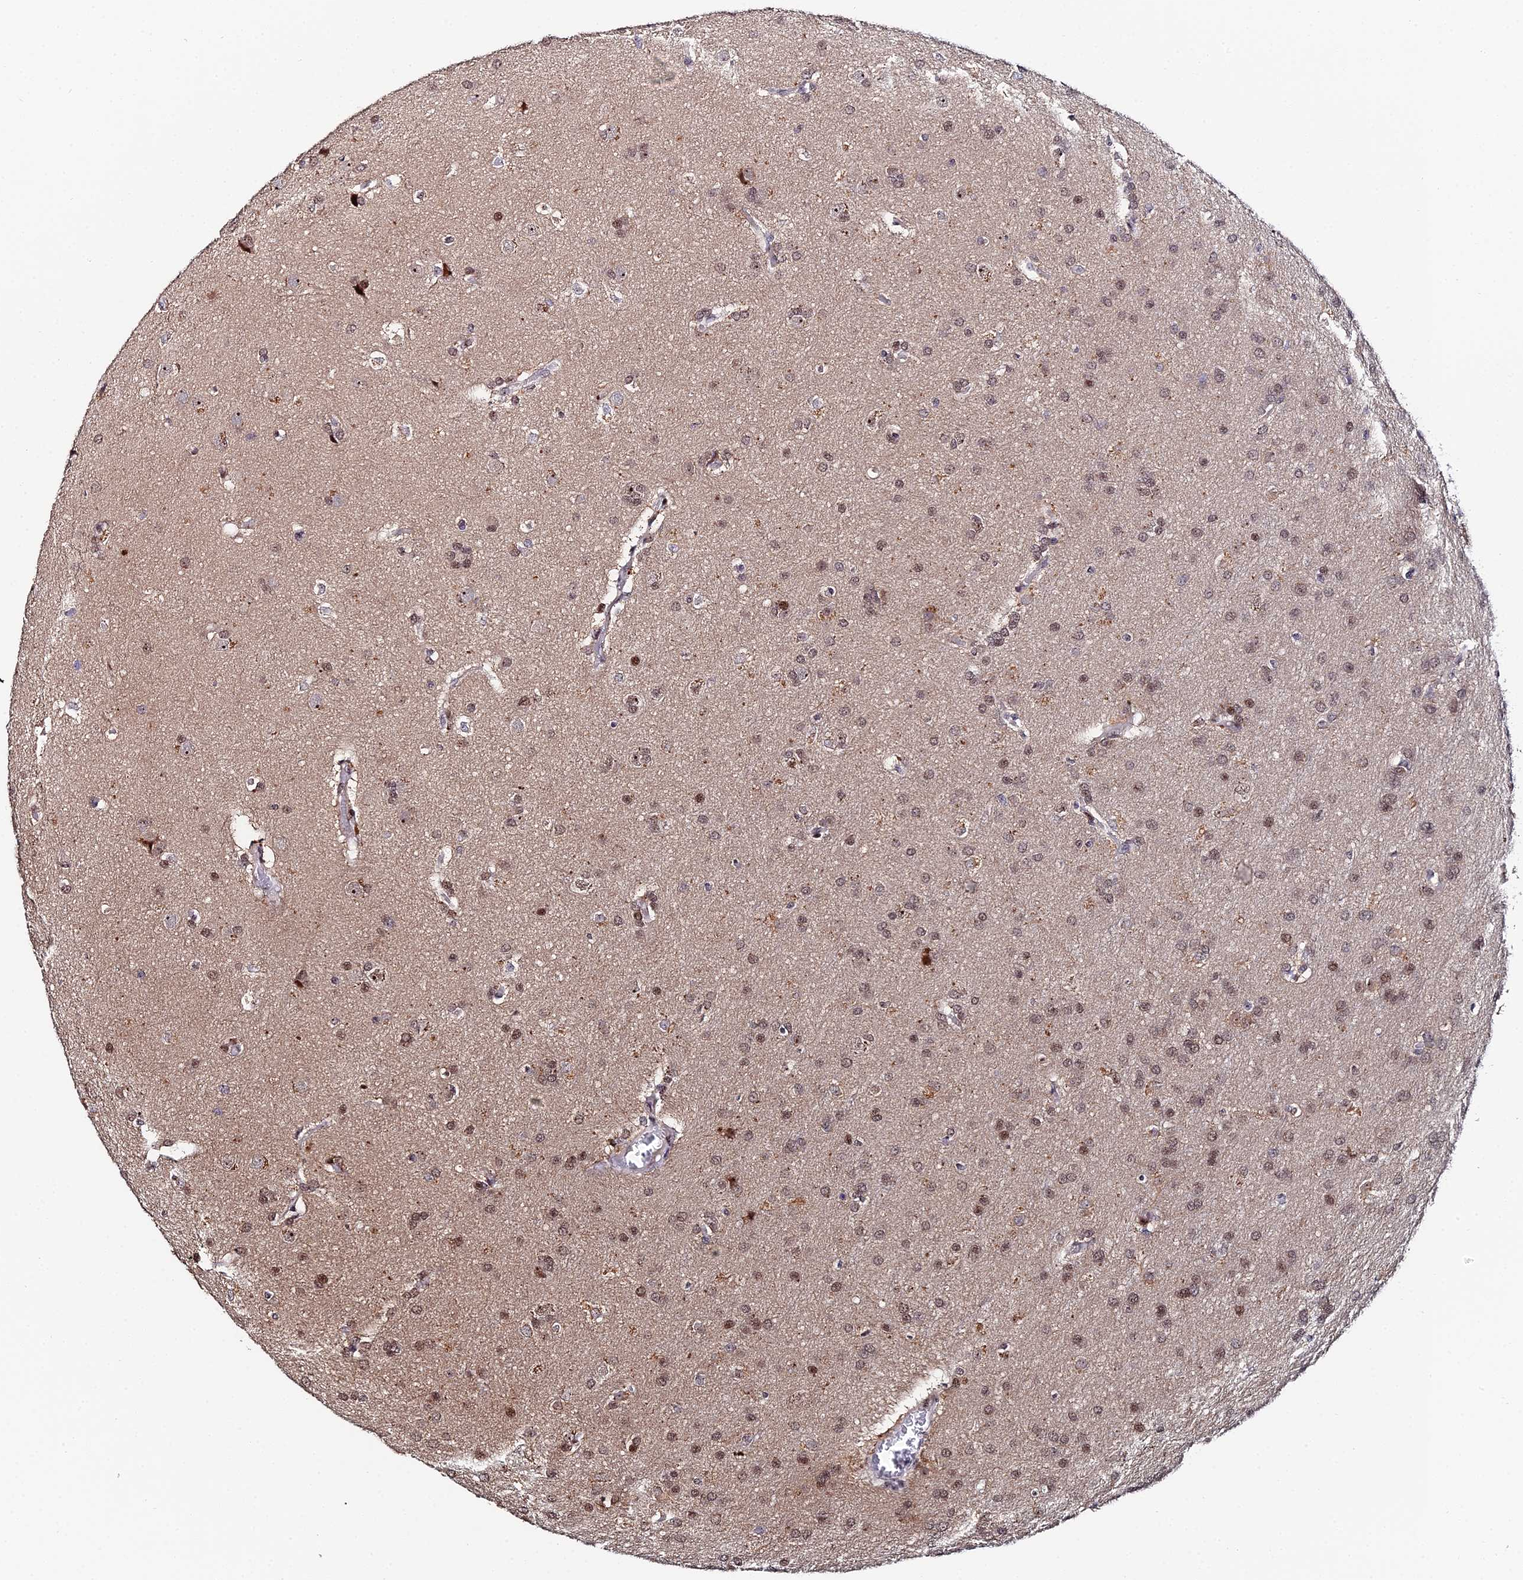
{"staining": {"intensity": "moderate", "quantity": ">75%", "location": "nuclear"}, "tissue": "glioma", "cell_type": "Tumor cells", "image_type": "cancer", "snomed": [{"axis": "morphology", "description": "Glioma, malignant, Low grade"}, {"axis": "topography", "description": "Brain"}], "caption": "Protein staining of glioma tissue demonstrates moderate nuclear expression in about >75% of tumor cells.", "gene": "TIFA", "patient": {"sex": "female", "age": 32}}